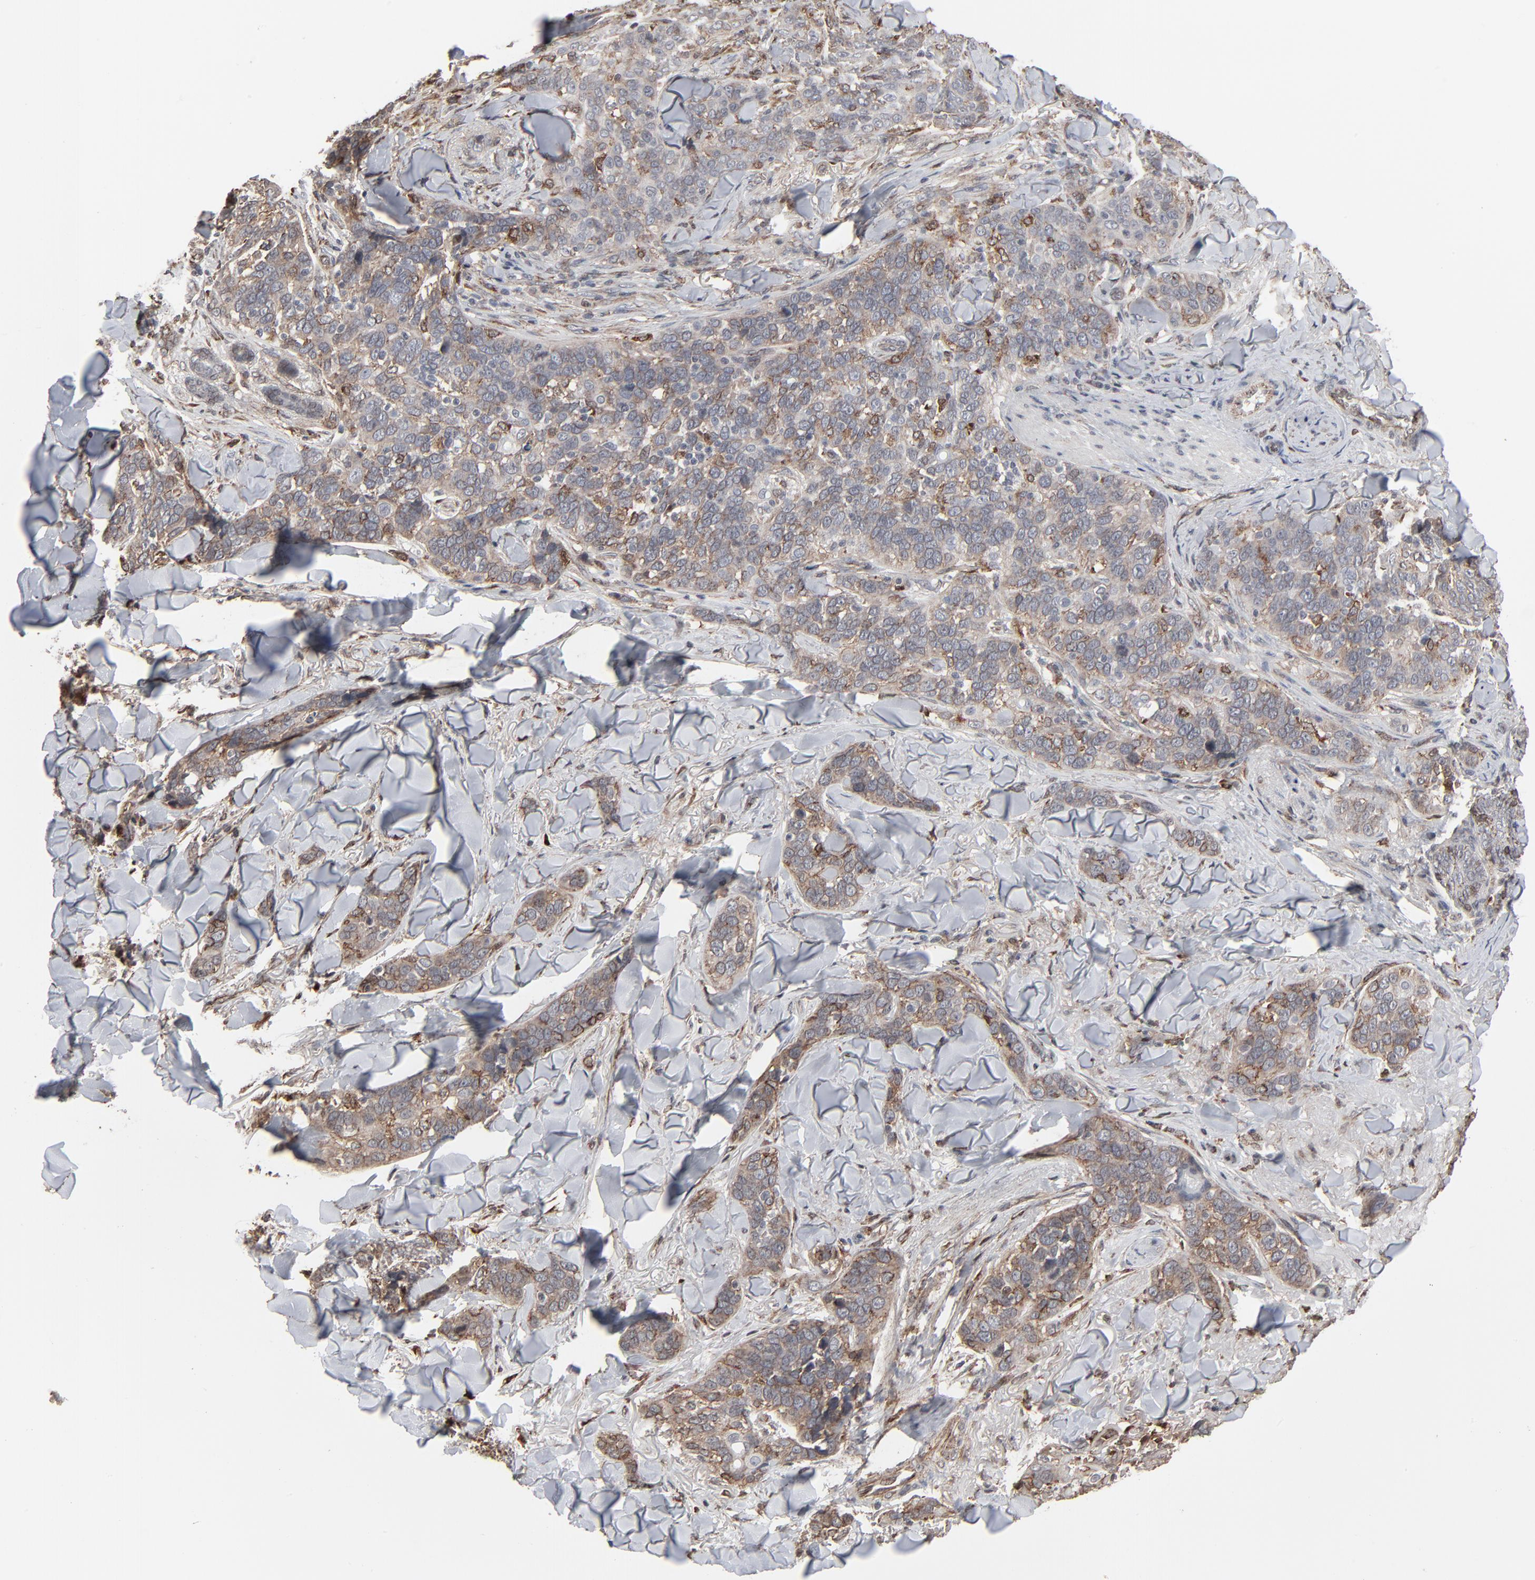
{"staining": {"intensity": "moderate", "quantity": ">75%", "location": "cytoplasmic/membranous"}, "tissue": "skin cancer", "cell_type": "Tumor cells", "image_type": "cancer", "snomed": [{"axis": "morphology", "description": "Normal tissue, NOS"}, {"axis": "morphology", "description": "Squamous cell carcinoma, NOS"}, {"axis": "topography", "description": "Skin"}], "caption": "Squamous cell carcinoma (skin) was stained to show a protein in brown. There is medium levels of moderate cytoplasmic/membranous staining in about >75% of tumor cells.", "gene": "CTNND1", "patient": {"sex": "female", "age": 83}}